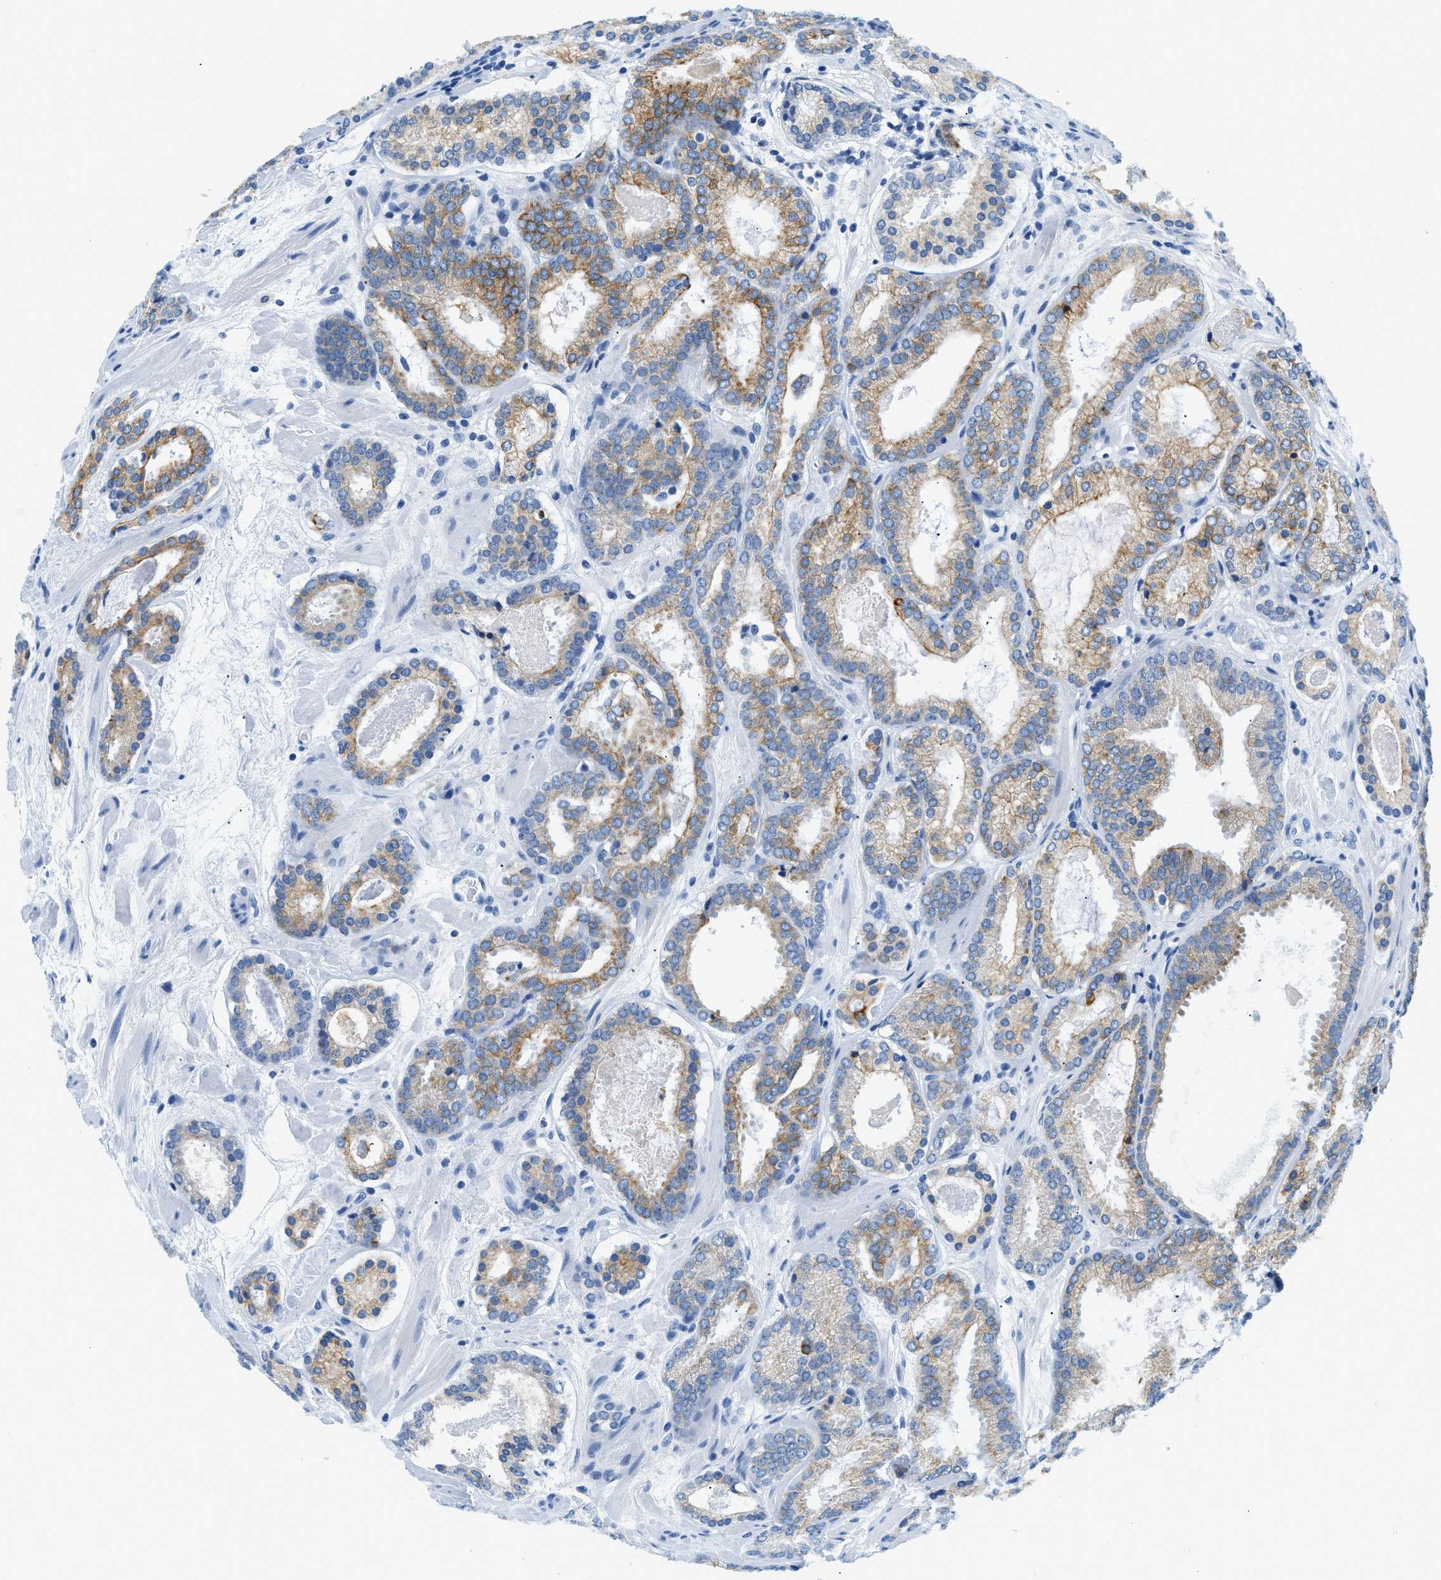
{"staining": {"intensity": "moderate", "quantity": "25%-75%", "location": "cytoplasmic/membranous"}, "tissue": "prostate cancer", "cell_type": "Tumor cells", "image_type": "cancer", "snomed": [{"axis": "morphology", "description": "Adenocarcinoma, Low grade"}, {"axis": "topography", "description": "Prostate"}], "caption": "High-magnification brightfield microscopy of adenocarcinoma (low-grade) (prostate) stained with DAB (brown) and counterstained with hematoxylin (blue). tumor cells exhibit moderate cytoplasmic/membranous expression is seen in about25%-75% of cells. Ihc stains the protein in brown and the nuclei are stained blue.", "gene": "STXBP2", "patient": {"sex": "male", "age": 69}}